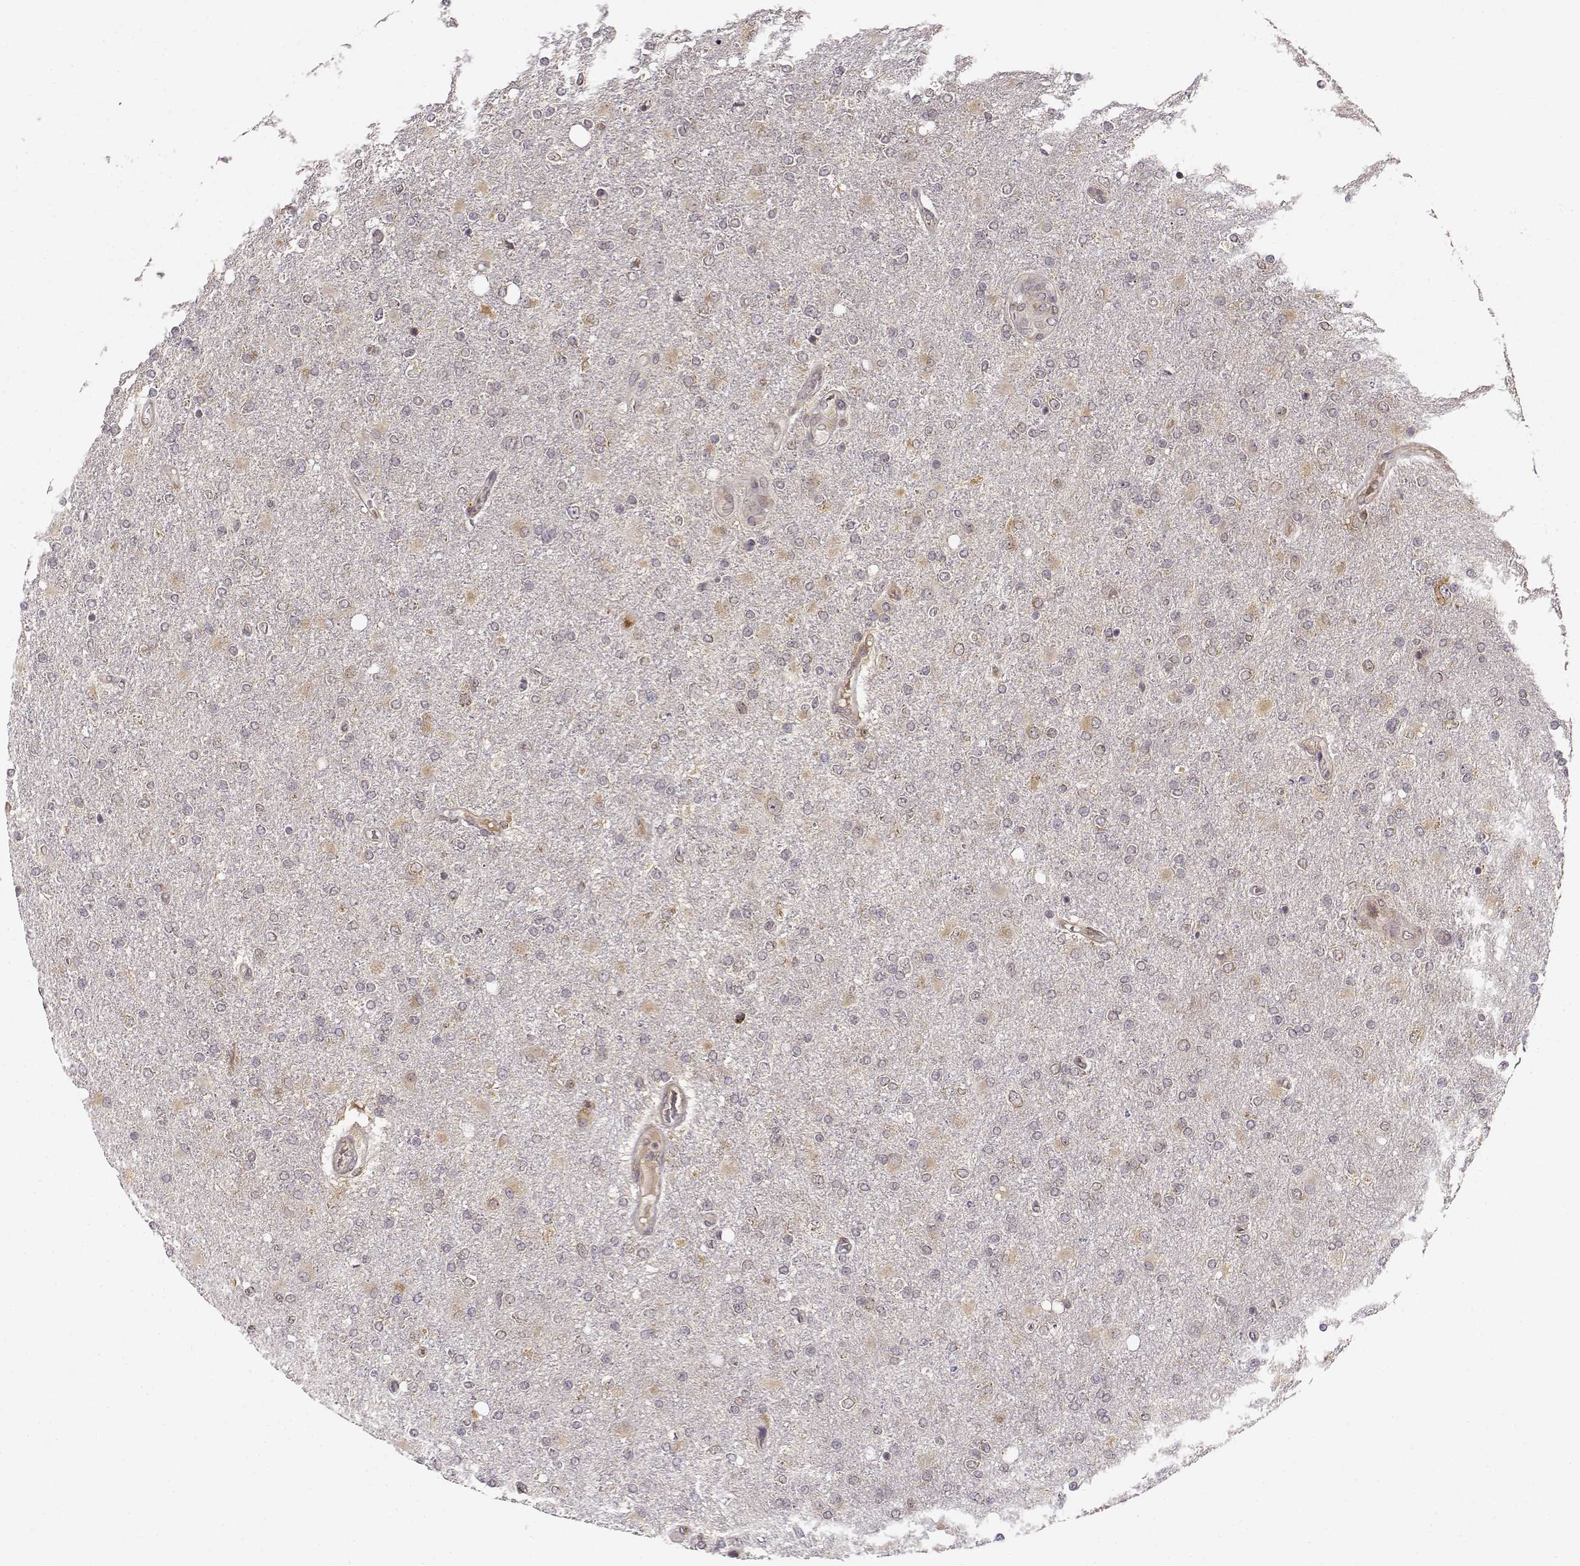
{"staining": {"intensity": "negative", "quantity": "none", "location": "none"}, "tissue": "glioma", "cell_type": "Tumor cells", "image_type": "cancer", "snomed": [{"axis": "morphology", "description": "Glioma, malignant, High grade"}, {"axis": "topography", "description": "Cerebral cortex"}], "caption": "A high-resolution histopathology image shows immunohistochemistry staining of glioma, which demonstrates no significant staining in tumor cells. (DAB immunohistochemistry (IHC), high magnification).", "gene": "ERGIC2", "patient": {"sex": "male", "age": 70}}